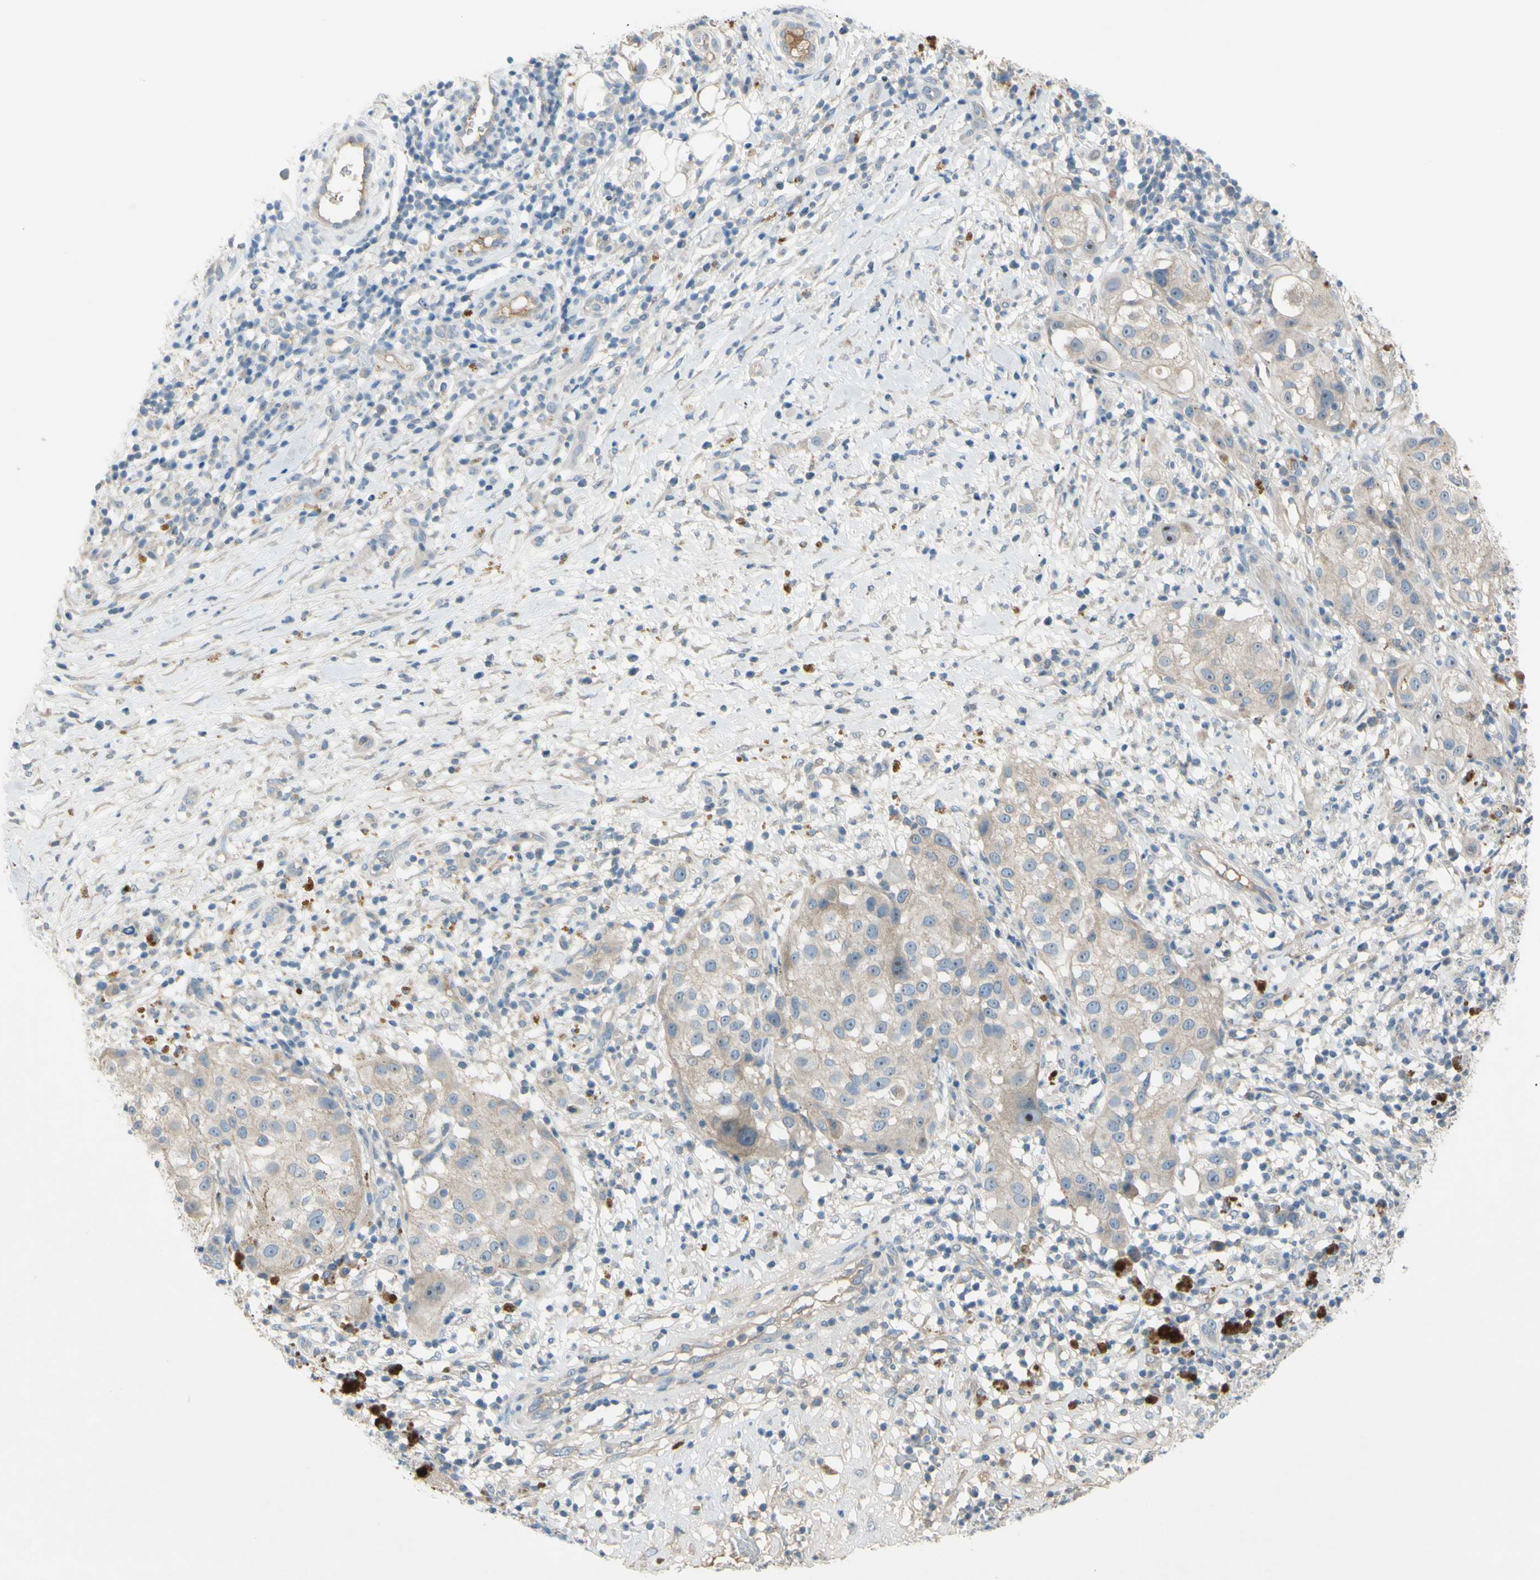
{"staining": {"intensity": "weak", "quantity": "<25%", "location": "cytoplasmic/membranous"}, "tissue": "melanoma", "cell_type": "Tumor cells", "image_type": "cancer", "snomed": [{"axis": "morphology", "description": "Necrosis, NOS"}, {"axis": "morphology", "description": "Malignant melanoma, NOS"}, {"axis": "topography", "description": "Skin"}], "caption": "Immunohistochemistry of malignant melanoma exhibits no staining in tumor cells. The staining is performed using DAB brown chromogen with nuclei counter-stained in using hematoxylin.", "gene": "ATRN", "patient": {"sex": "female", "age": 87}}